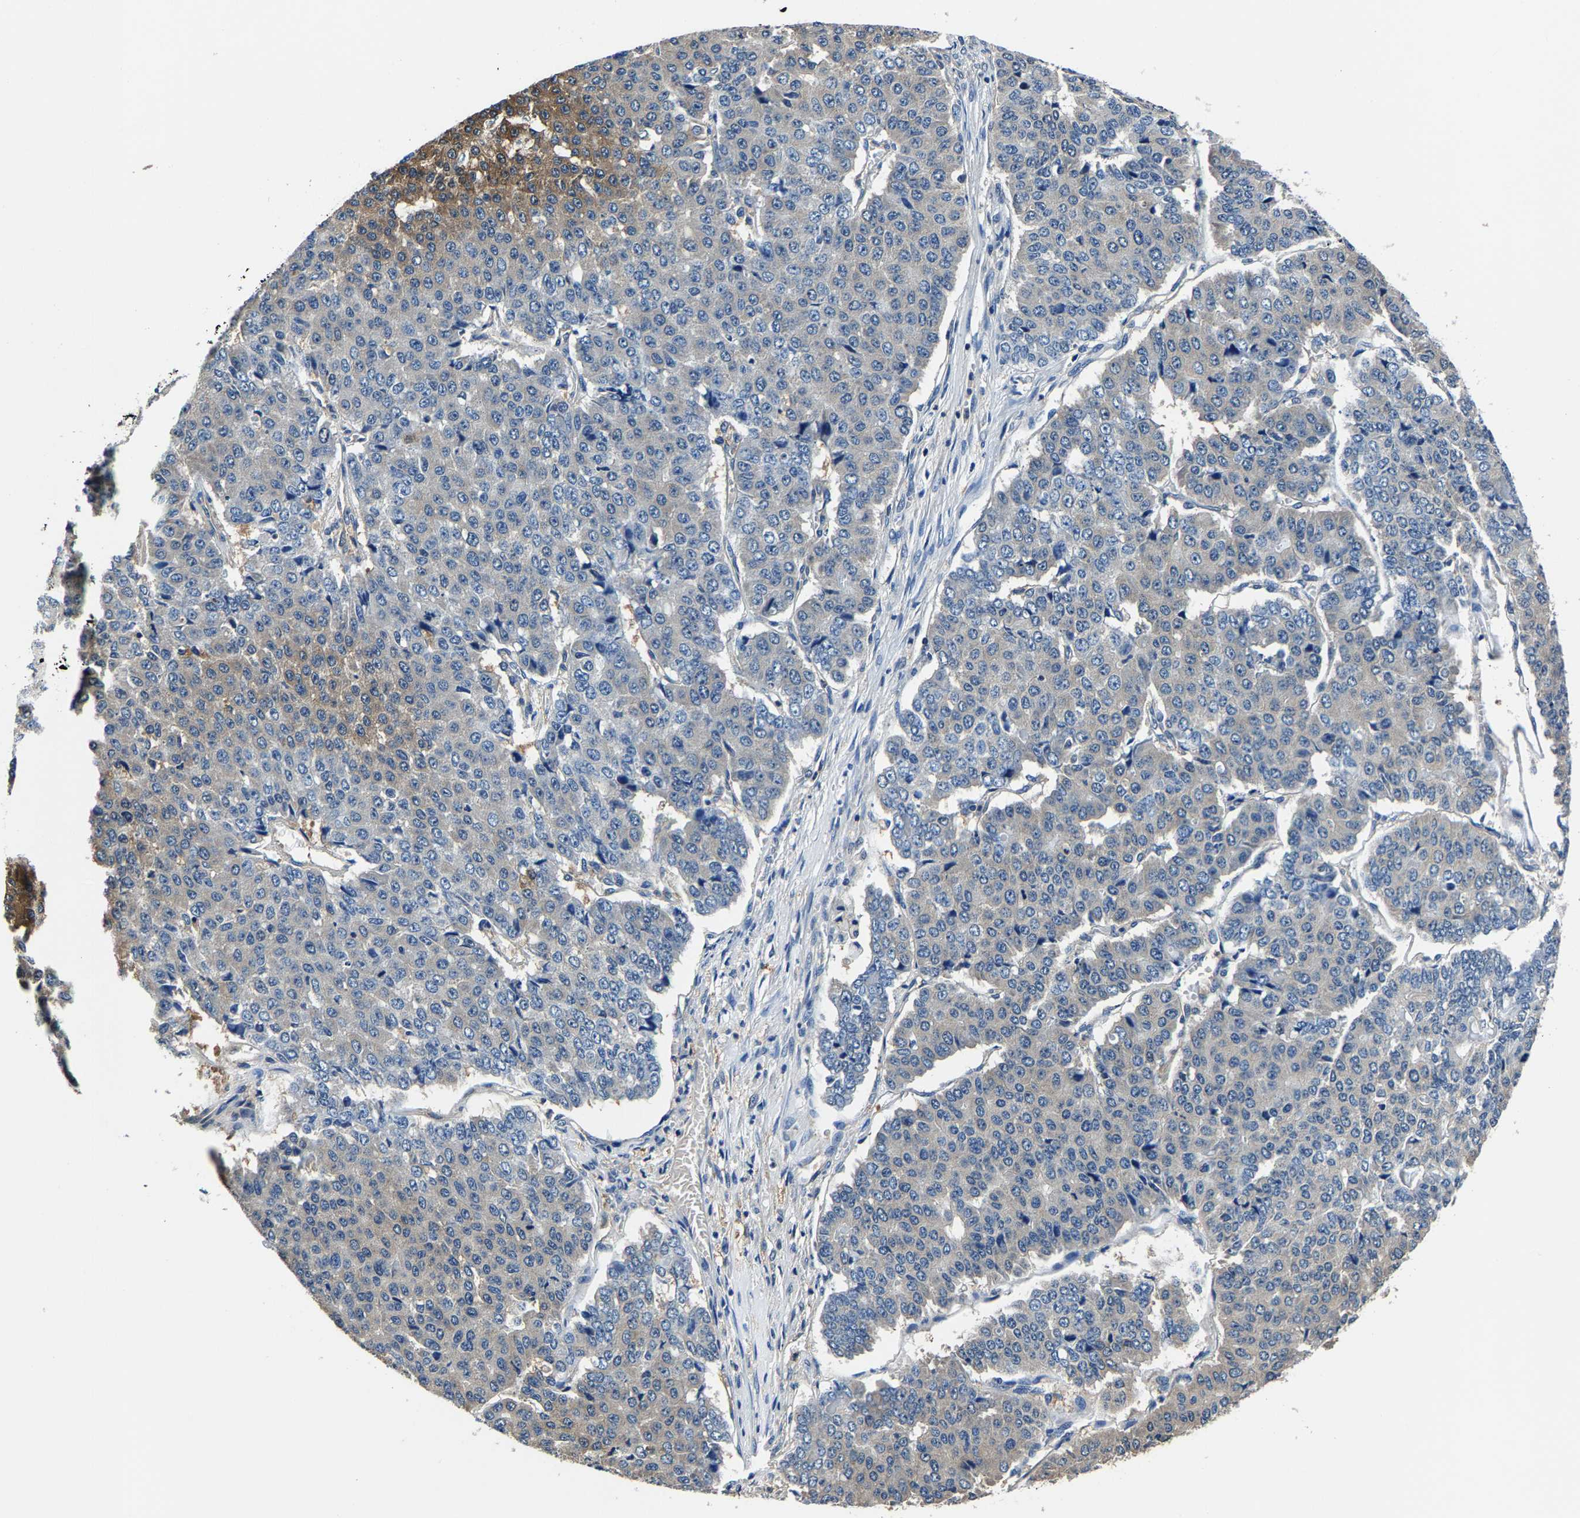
{"staining": {"intensity": "moderate", "quantity": "<25%", "location": "cytoplasmic/membranous"}, "tissue": "pancreatic cancer", "cell_type": "Tumor cells", "image_type": "cancer", "snomed": [{"axis": "morphology", "description": "Adenocarcinoma, NOS"}, {"axis": "topography", "description": "Pancreas"}], "caption": "The histopathology image shows staining of adenocarcinoma (pancreatic), revealing moderate cytoplasmic/membranous protein staining (brown color) within tumor cells.", "gene": "ALDOB", "patient": {"sex": "male", "age": 50}}